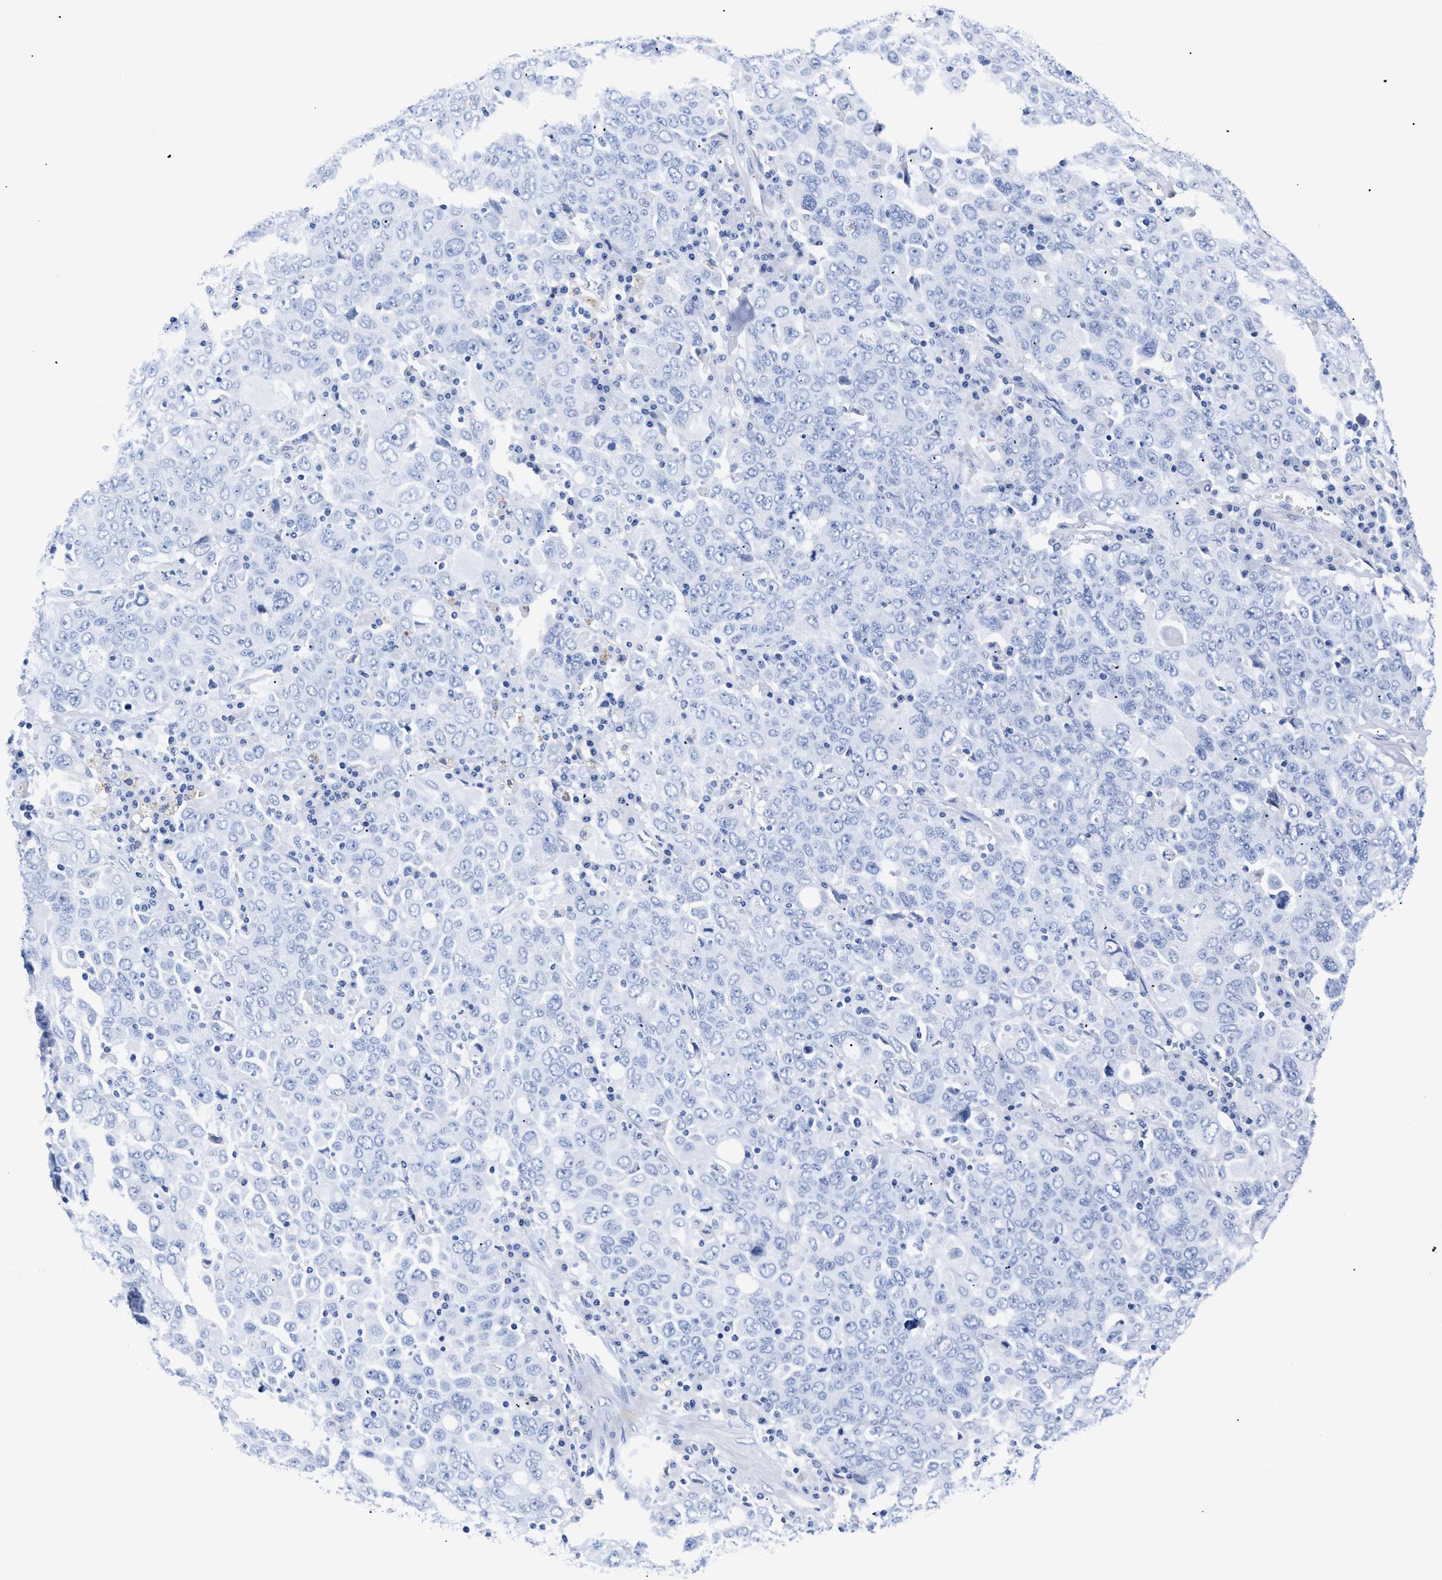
{"staining": {"intensity": "negative", "quantity": "none", "location": "none"}, "tissue": "ovarian cancer", "cell_type": "Tumor cells", "image_type": "cancer", "snomed": [{"axis": "morphology", "description": "Carcinoma, endometroid"}, {"axis": "topography", "description": "Ovary"}], "caption": "Image shows no significant protein expression in tumor cells of endometroid carcinoma (ovarian). The staining was performed using DAB (3,3'-diaminobenzidine) to visualize the protein expression in brown, while the nuclei were stained in blue with hematoxylin (Magnification: 20x).", "gene": "TREML1", "patient": {"sex": "female", "age": 62}}